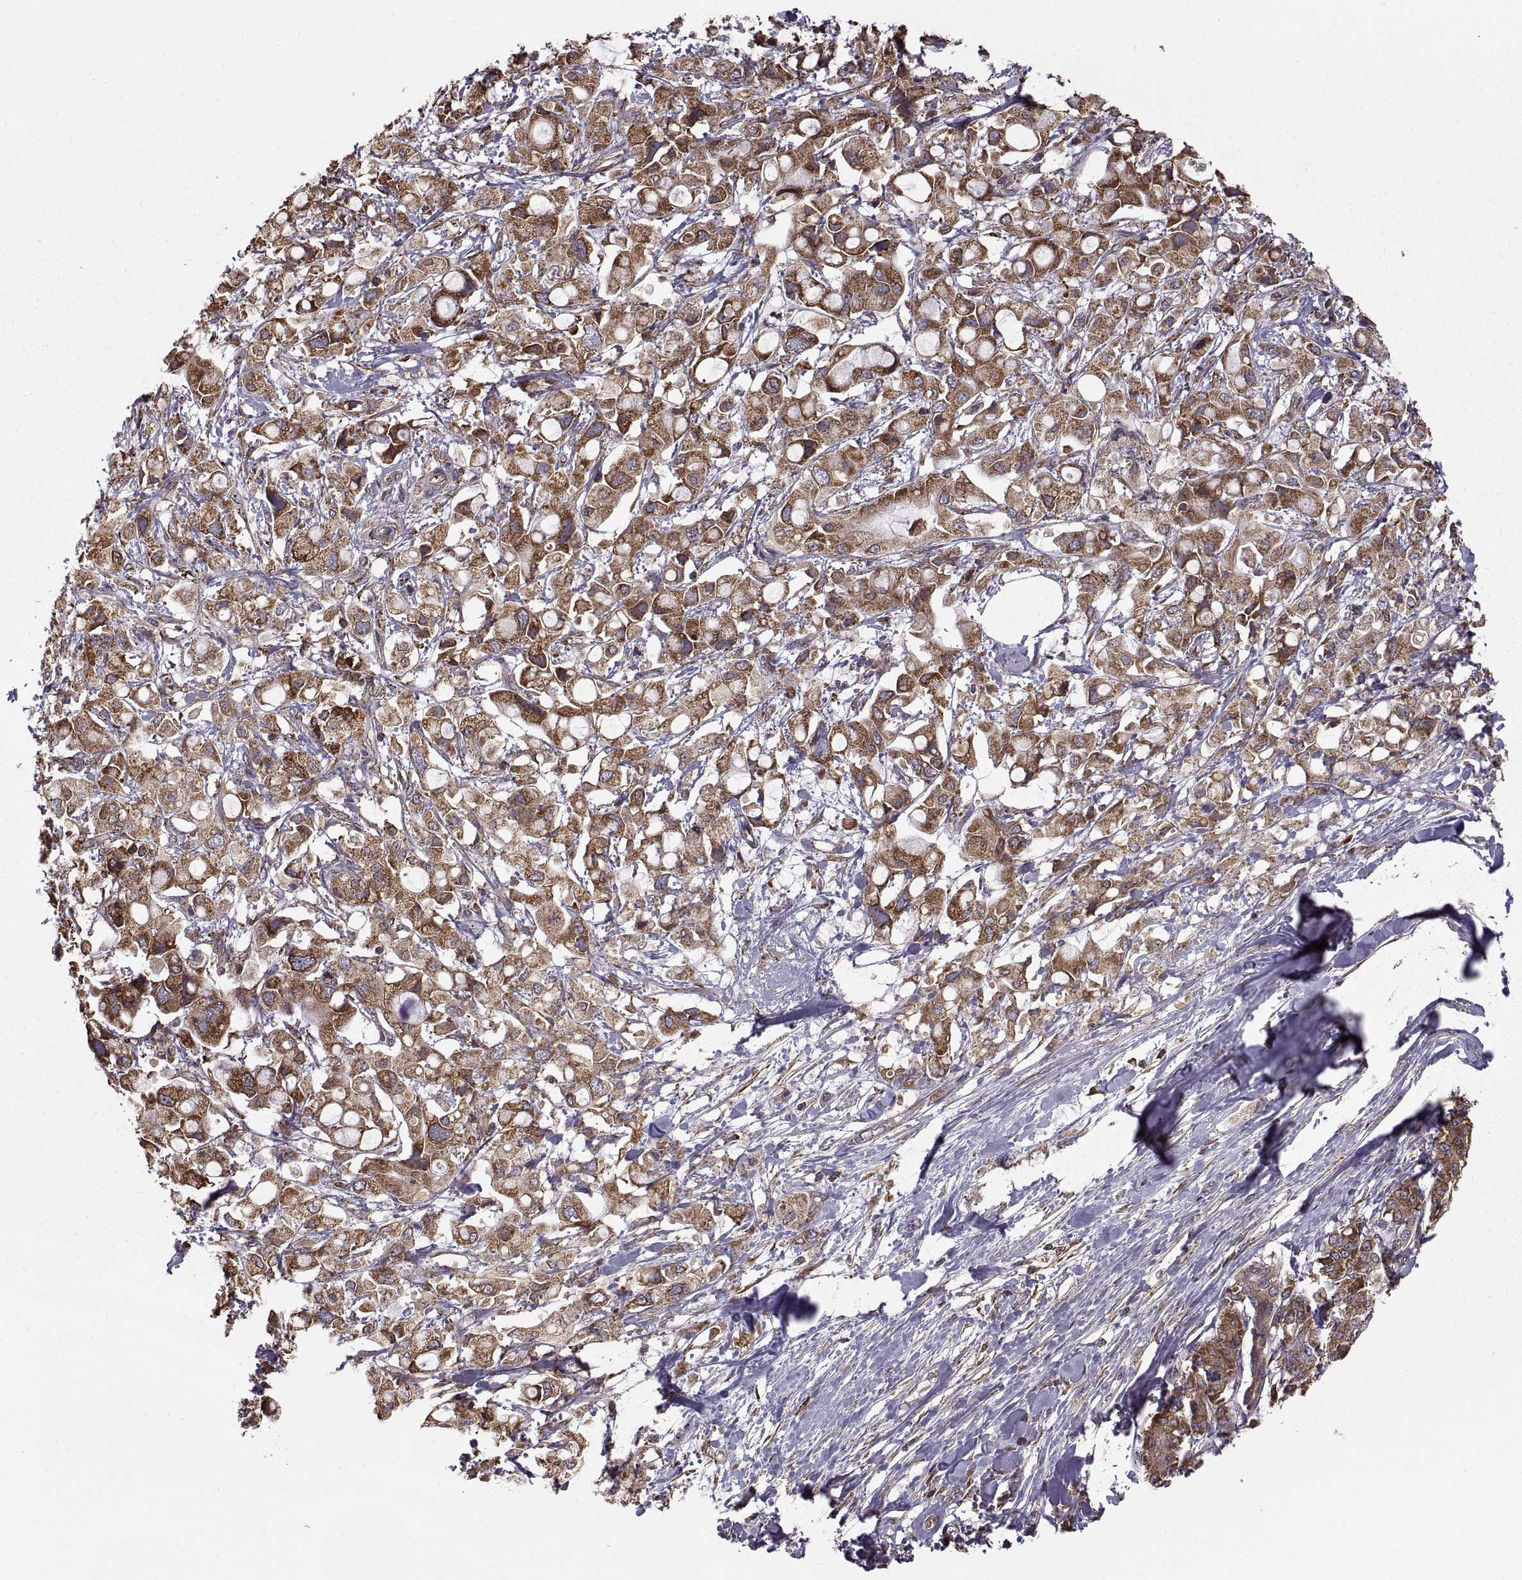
{"staining": {"intensity": "moderate", "quantity": "25%-75%", "location": "cytoplasmic/membranous"}, "tissue": "pancreatic cancer", "cell_type": "Tumor cells", "image_type": "cancer", "snomed": [{"axis": "morphology", "description": "Adenocarcinoma, NOS"}, {"axis": "topography", "description": "Pancreas"}], "caption": "There is medium levels of moderate cytoplasmic/membranous expression in tumor cells of pancreatic cancer (adenocarcinoma), as demonstrated by immunohistochemical staining (brown color).", "gene": "PDIA3", "patient": {"sex": "female", "age": 56}}